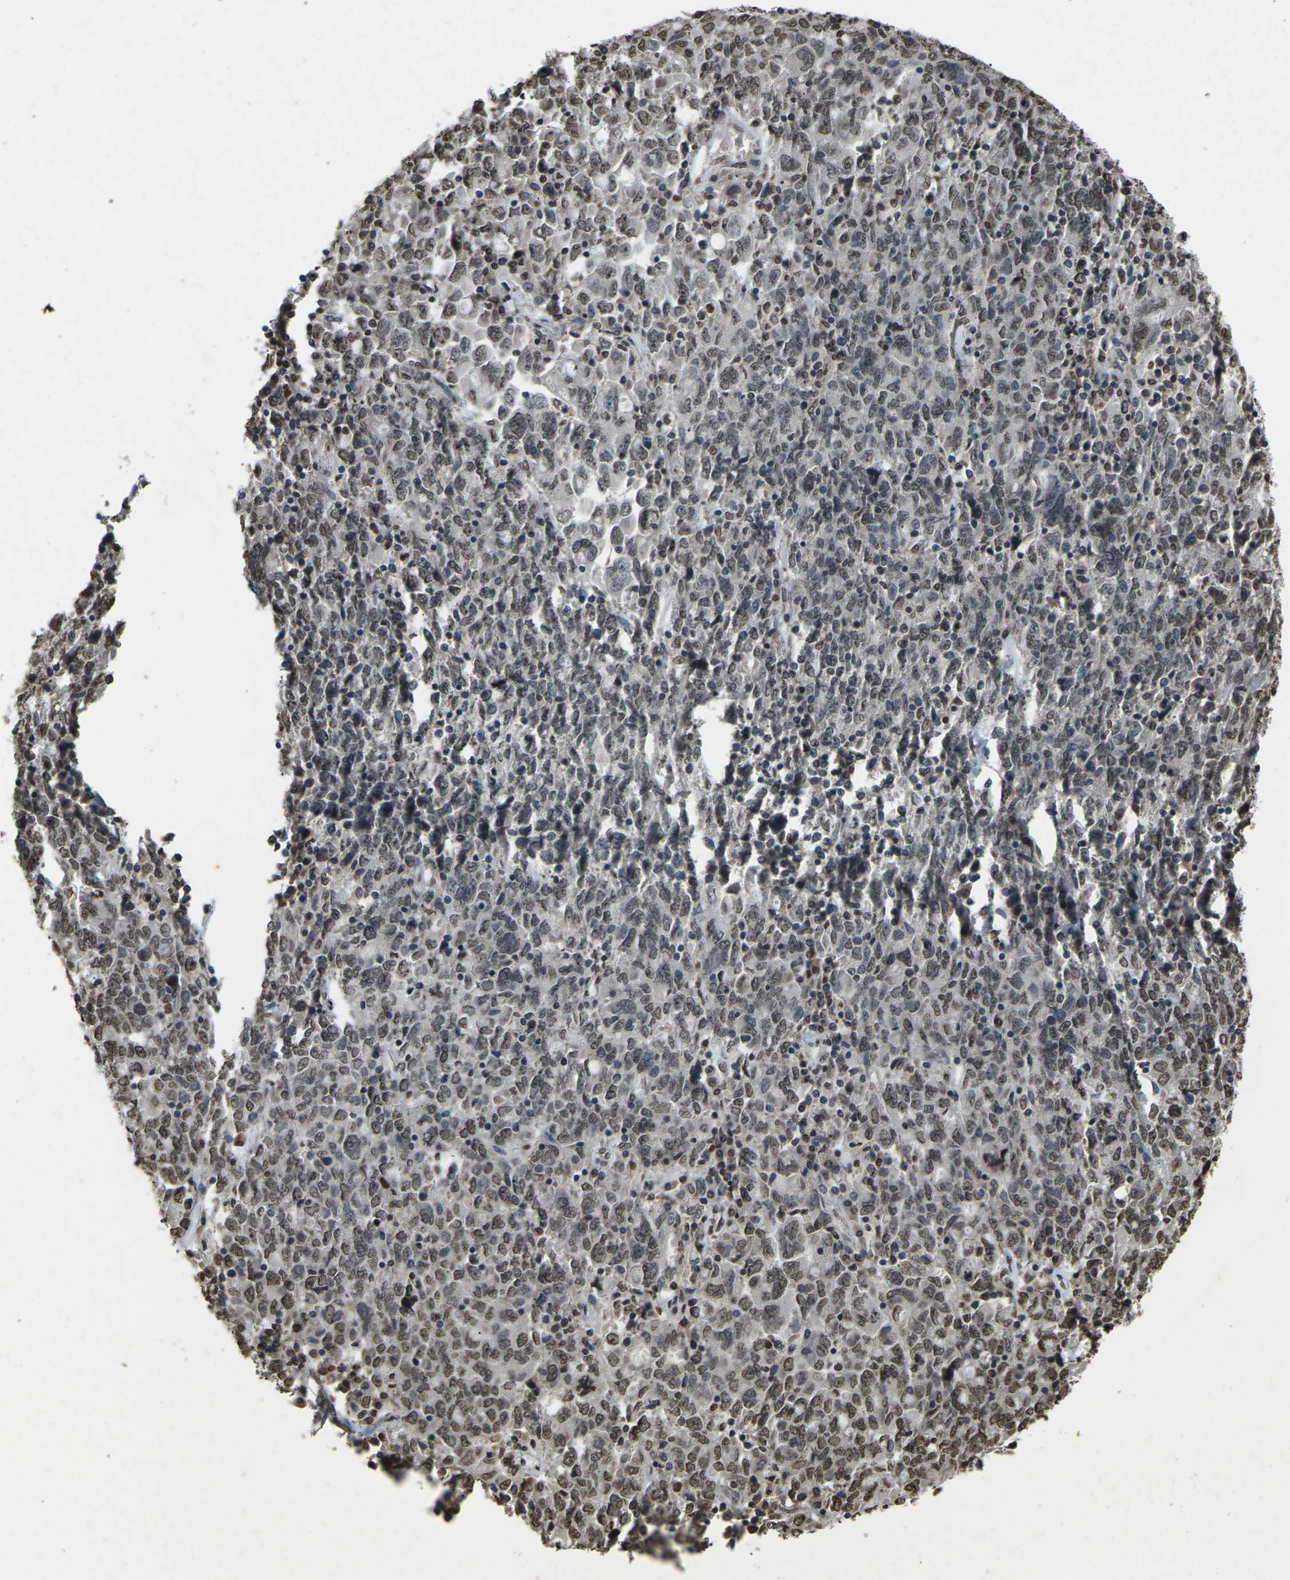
{"staining": {"intensity": "moderate", "quantity": ">75%", "location": "nuclear"}, "tissue": "ovarian cancer", "cell_type": "Tumor cells", "image_type": "cancer", "snomed": [{"axis": "morphology", "description": "Carcinoma, endometroid"}, {"axis": "topography", "description": "Ovary"}], "caption": "A histopathology image of ovarian cancer stained for a protein displays moderate nuclear brown staining in tumor cells. (IHC, brightfield microscopy, high magnification).", "gene": "EMSY", "patient": {"sex": "female", "age": 62}}